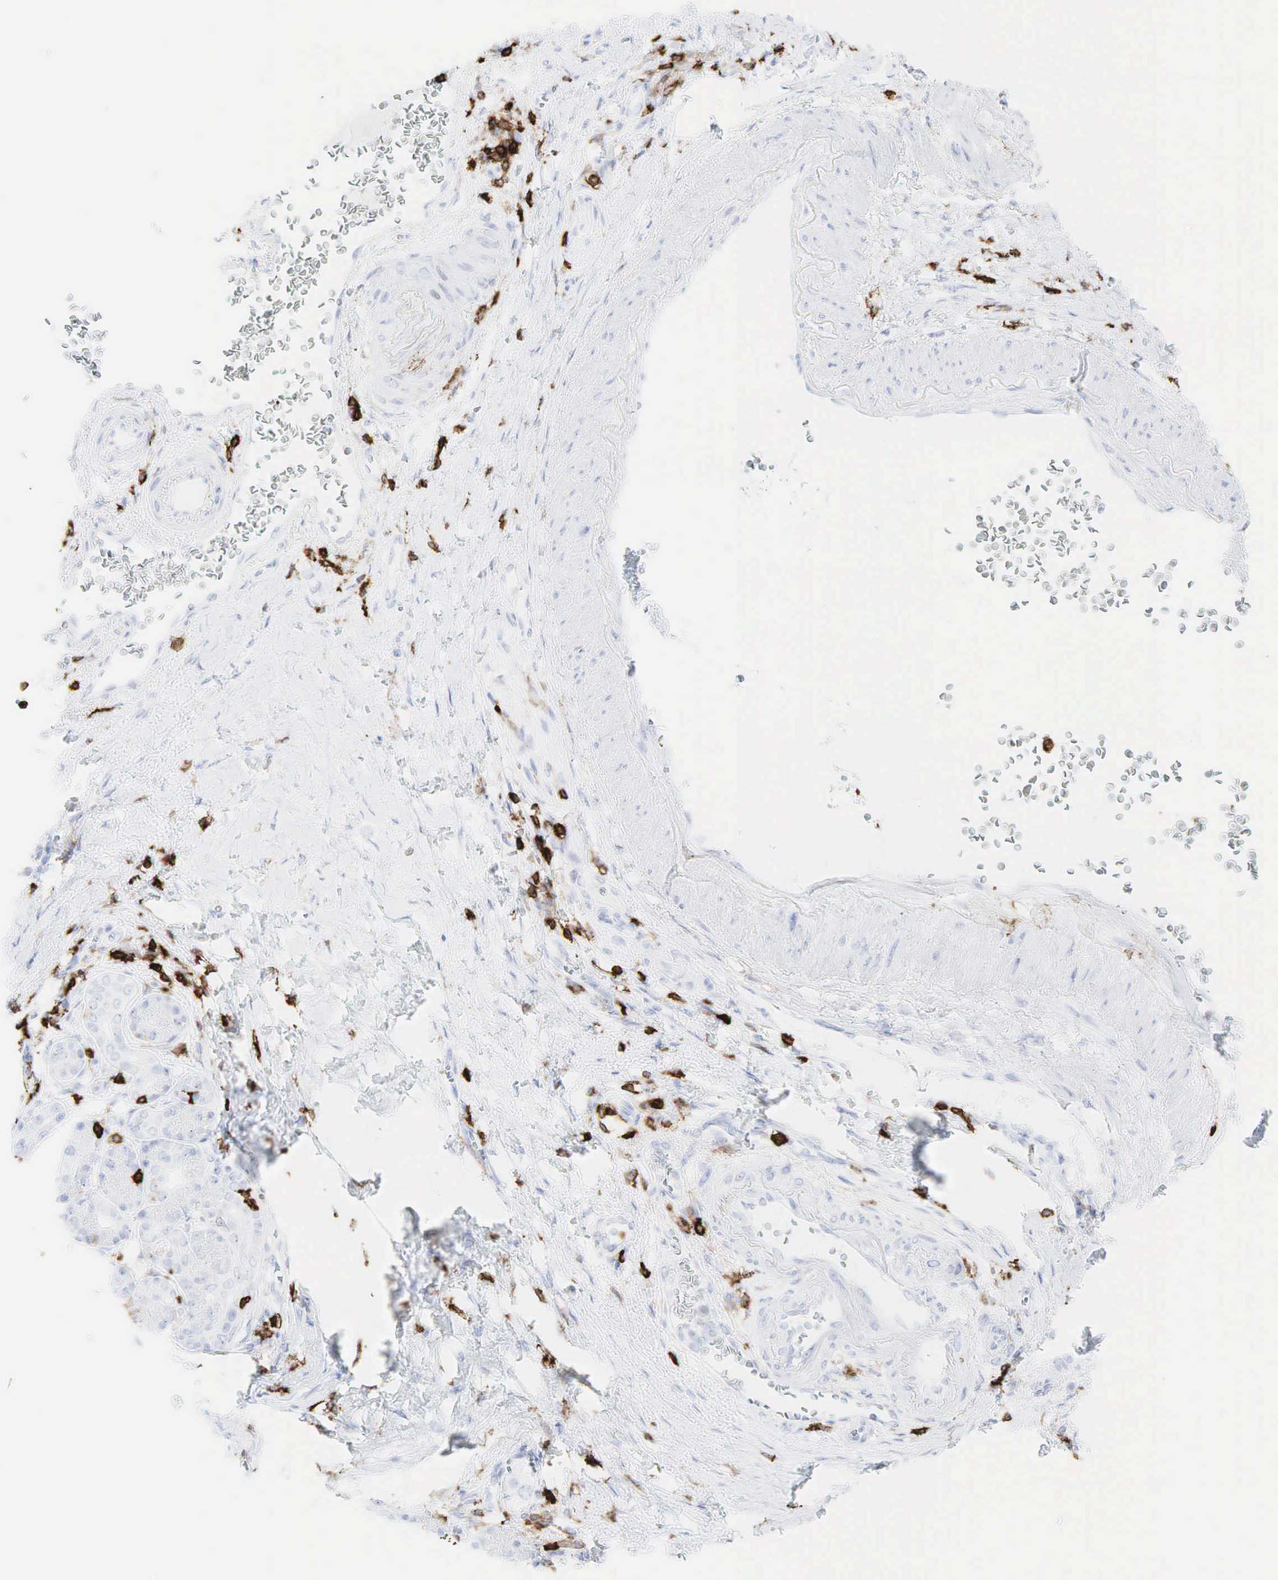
{"staining": {"intensity": "negative", "quantity": "none", "location": "none"}, "tissue": "pancreatic cancer", "cell_type": "Tumor cells", "image_type": "cancer", "snomed": [{"axis": "morphology", "description": "Adenocarcinoma, NOS"}, {"axis": "topography", "description": "Pancreas"}], "caption": "Immunohistochemical staining of human pancreatic adenocarcinoma displays no significant positivity in tumor cells. (DAB immunohistochemistry with hematoxylin counter stain).", "gene": "PTPRC", "patient": {"sex": "female", "age": 66}}